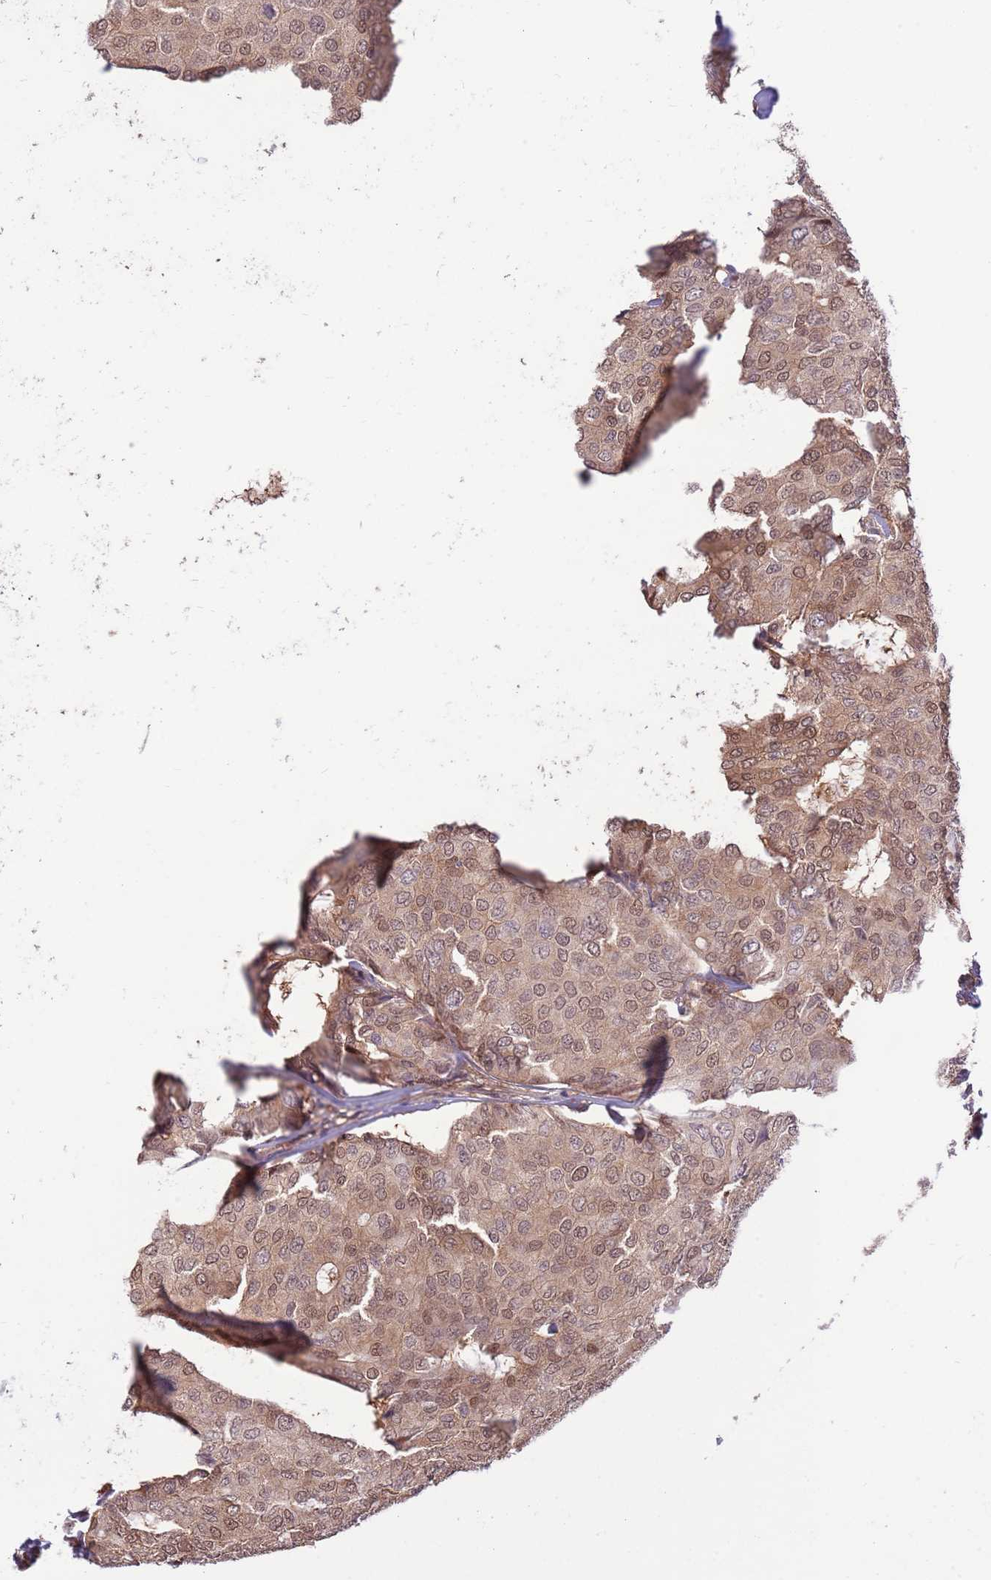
{"staining": {"intensity": "moderate", "quantity": ">75%", "location": "cytoplasmic/membranous,nuclear"}, "tissue": "breast cancer", "cell_type": "Tumor cells", "image_type": "cancer", "snomed": [{"axis": "morphology", "description": "Duct carcinoma"}, {"axis": "topography", "description": "Breast"}], "caption": "Breast cancer tissue demonstrates moderate cytoplasmic/membranous and nuclear staining in about >75% of tumor cells", "gene": "NSFL1C", "patient": {"sex": "female", "age": 75}}